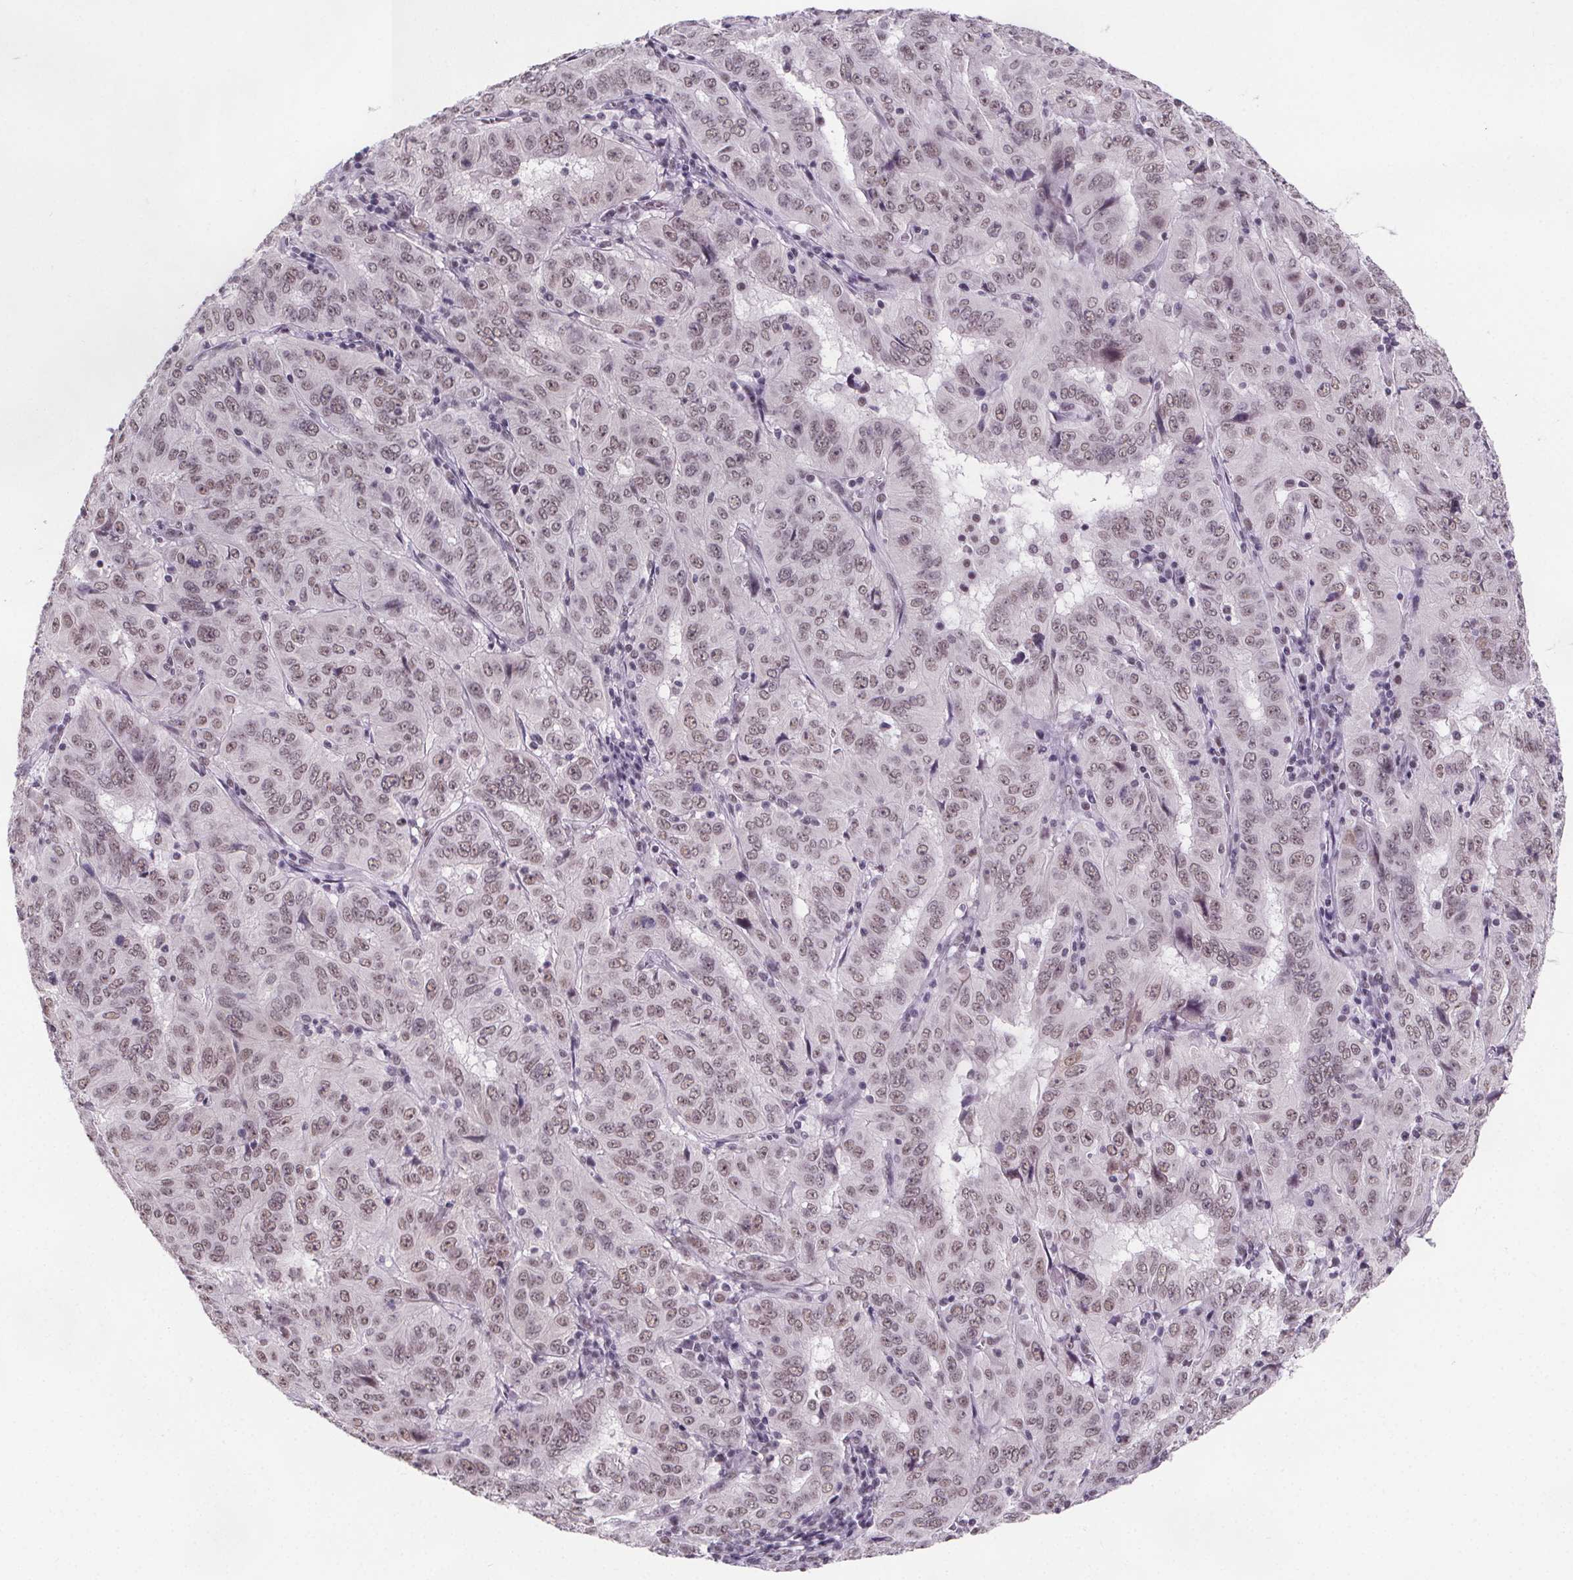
{"staining": {"intensity": "moderate", "quantity": ">75%", "location": "nuclear"}, "tissue": "pancreatic cancer", "cell_type": "Tumor cells", "image_type": "cancer", "snomed": [{"axis": "morphology", "description": "Adenocarcinoma, NOS"}, {"axis": "topography", "description": "Pancreas"}], "caption": "High-magnification brightfield microscopy of pancreatic cancer stained with DAB (brown) and counterstained with hematoxylin (blue). tumor cells exhibit moderate nuclear positivity is identified in approximately>75% of cells.", "gene": "ZNF572", "patient": {"sex": "male", "age": 63}}